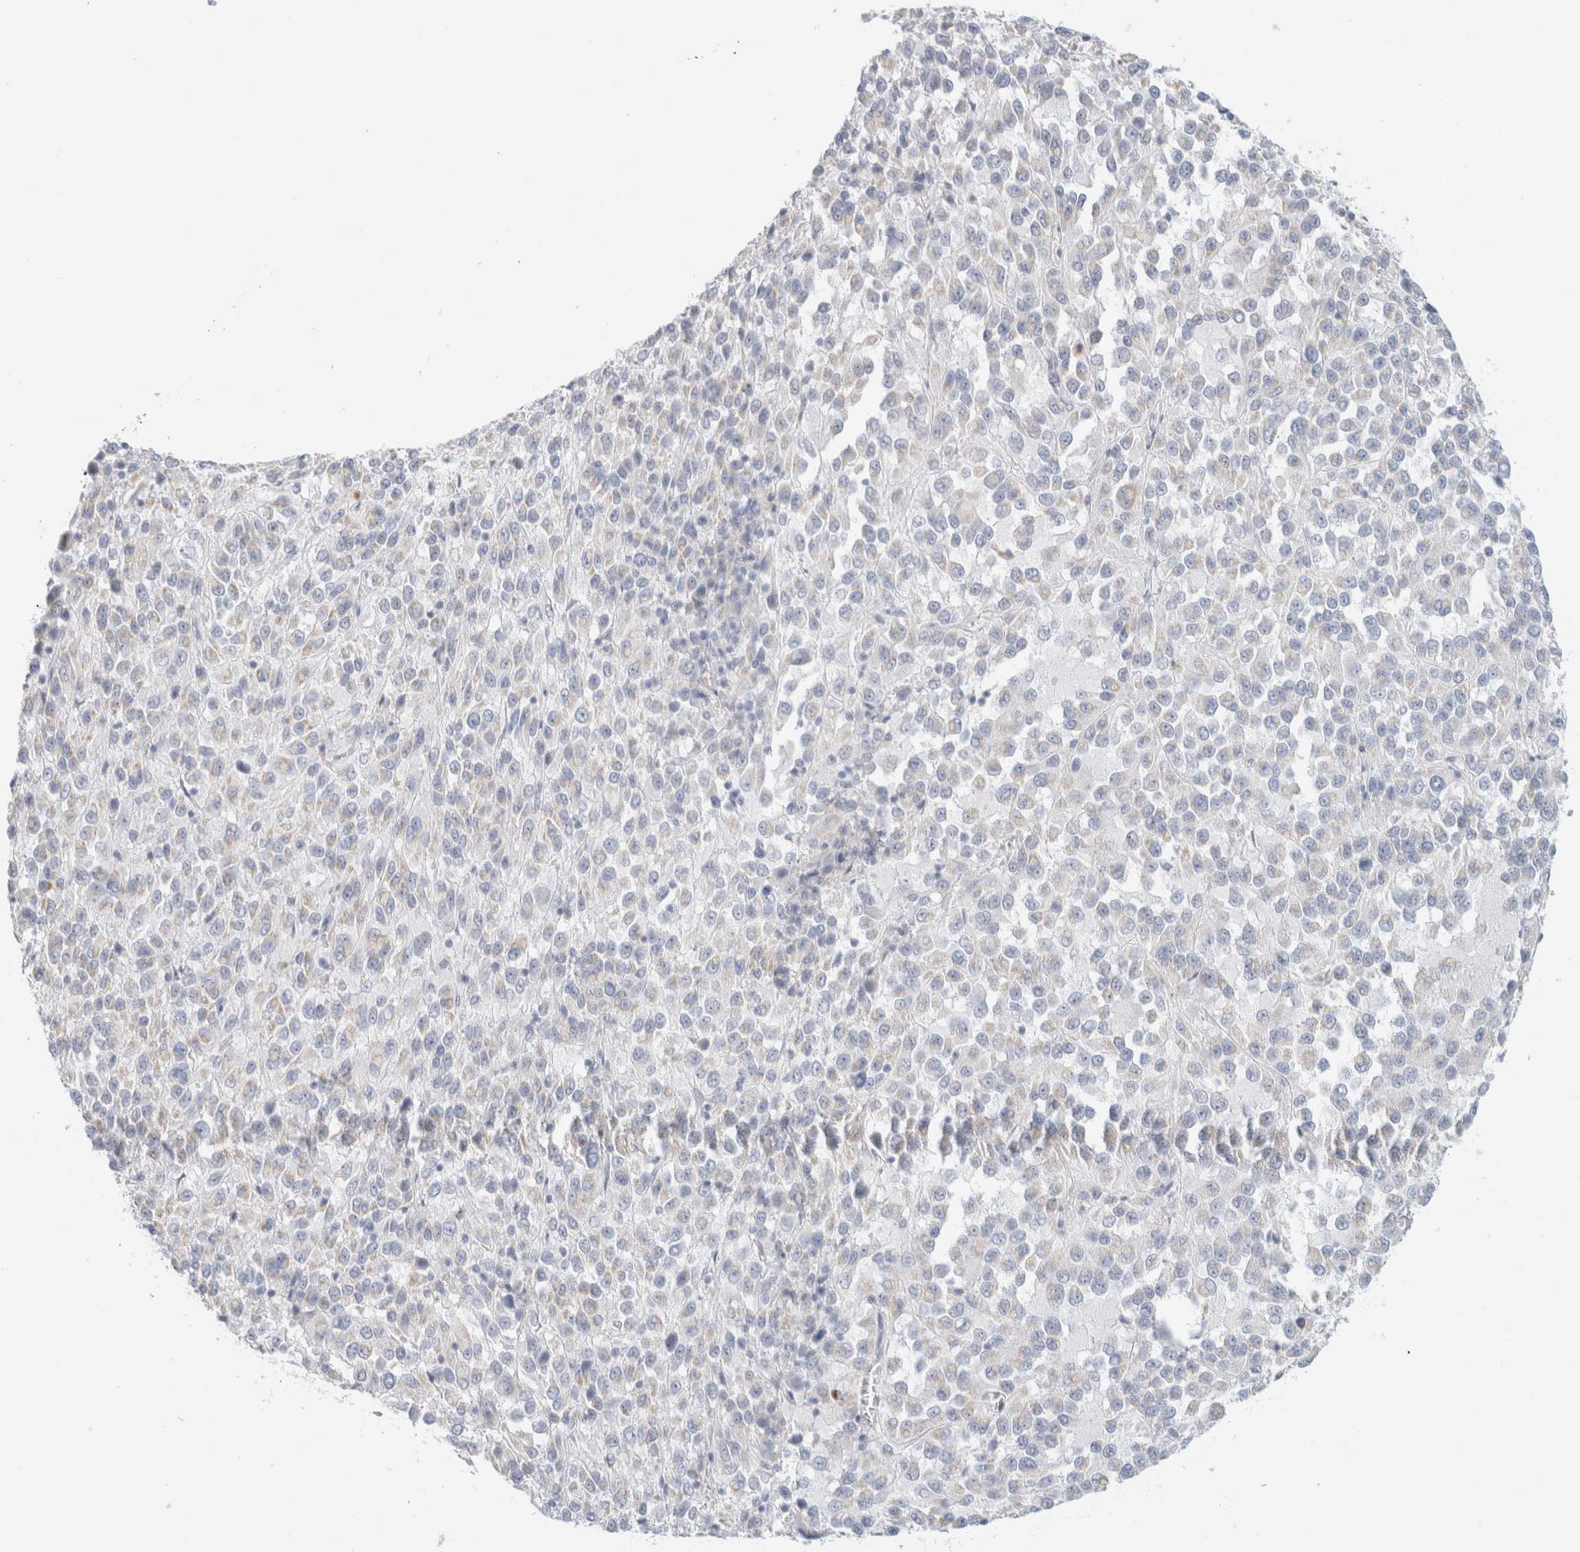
{"staining": {"intensity": "negative", "quantity": "none", "location": "none"}, "tissue": "melanoma", "cell_type": "Tumor cells", "image_type": "cancer", "snomed": [{"axis": "morphology", "description": "Malignant melanoma, Metastatic site"}, {"axis": "topography", "description": "Lung"}], "caption": "A histopathology image of malignant melanoma (metastatic site) stained for a protein displays no brown staining in tumor cells.", "gene": "HEXD", "patient": {"sex": "male", "age": 64}}